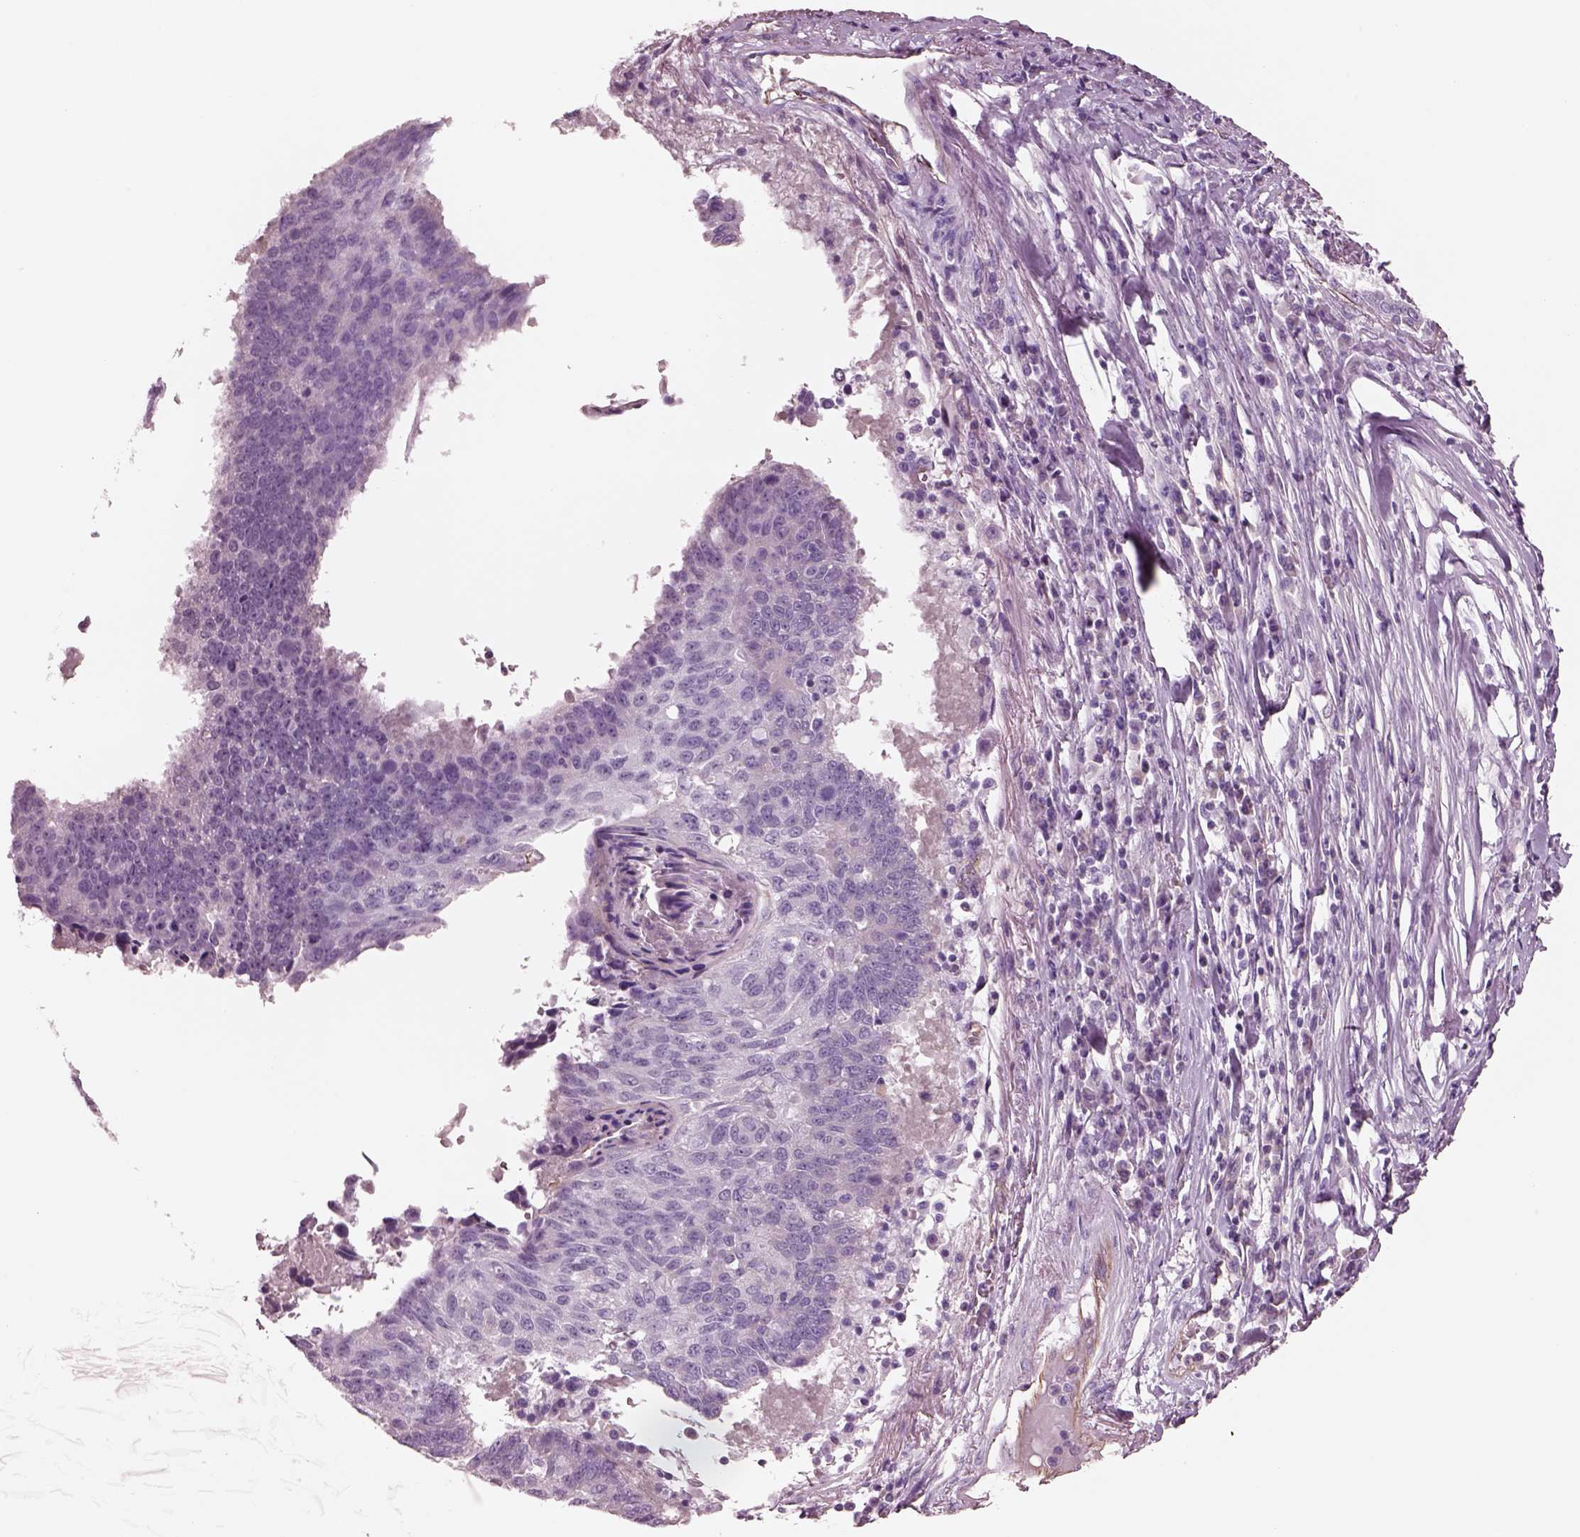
{"staining": {"intensity": "negative", "quantity": "none", "location": "none"}, "tissue": "lung cancer", "cell_type": "Tumor cells", "image_type": "cancer", "snomed": [{"axis": "morphology", "description": "Squamous cell carcinoma, NOS"}, {"axis": "topography", "description": "Lung"}], "caption": "High magnification brightfield microscopy of lung cancer (squamous cell carcinoma) stained with DAB (brown) and counterstained with hematoxylin (blue): tumor cells show no significant positivity.", "gene": "IGLL1", "patient": {"sex": "male", "age": 73}}